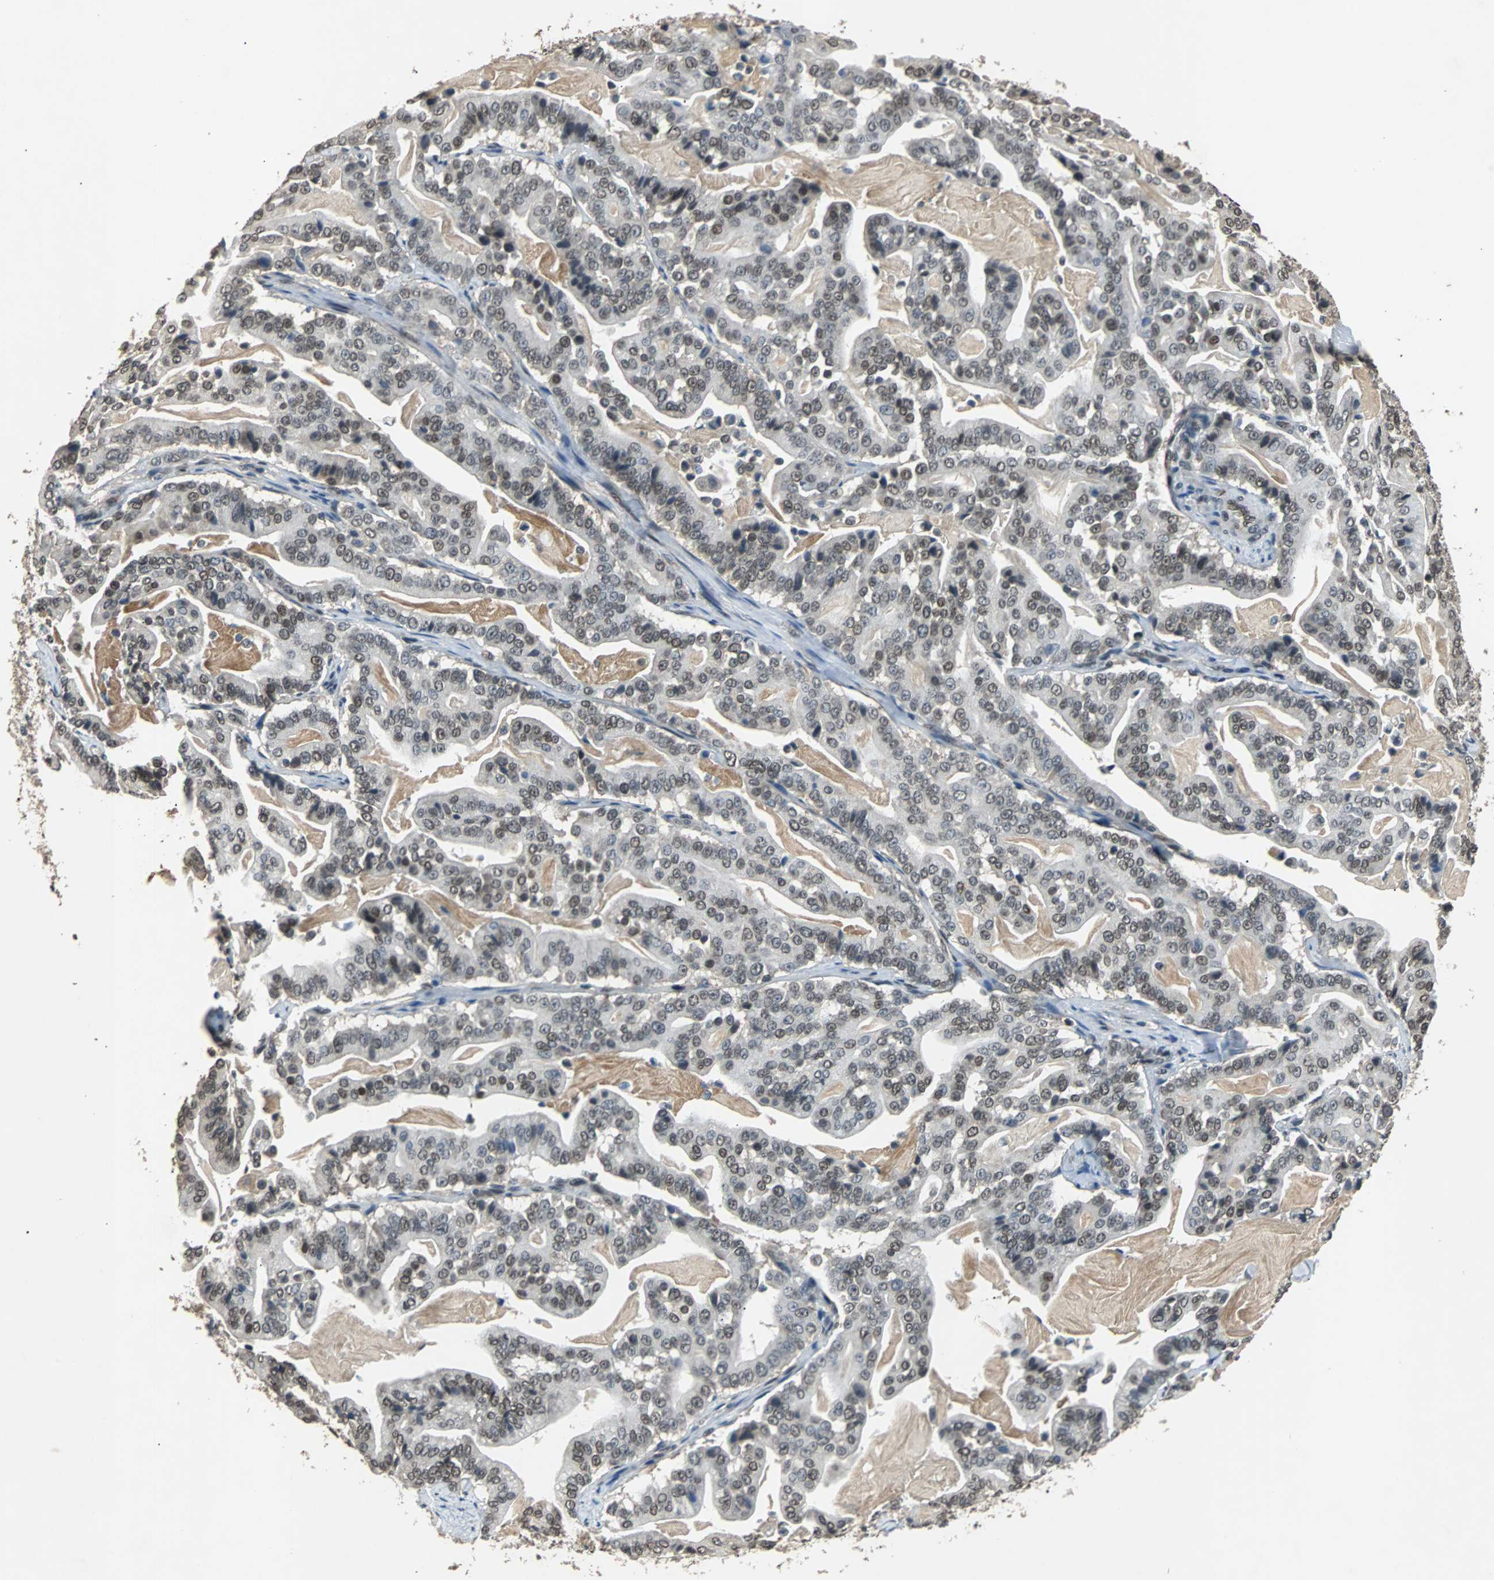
{"staining": {"intensity": "weak", "quantity": "25%-75%", "location": "nuclear"}, "tissue": "pancreatic cancer", "cell_type": "Tumor cells", "image_type": "cancer", "snomed": [{"axis": "morphology", "description": "Adenocarcinoma, NOS"}, {"axis": "topography", "description": "Pancreas"}], "caption": "Human pancreatic adenocarcinoma stained with a protein marker displays weak staining in tumor cells.", "gene": "PHC1", "patient": {"sex": "male", "age": 63}}